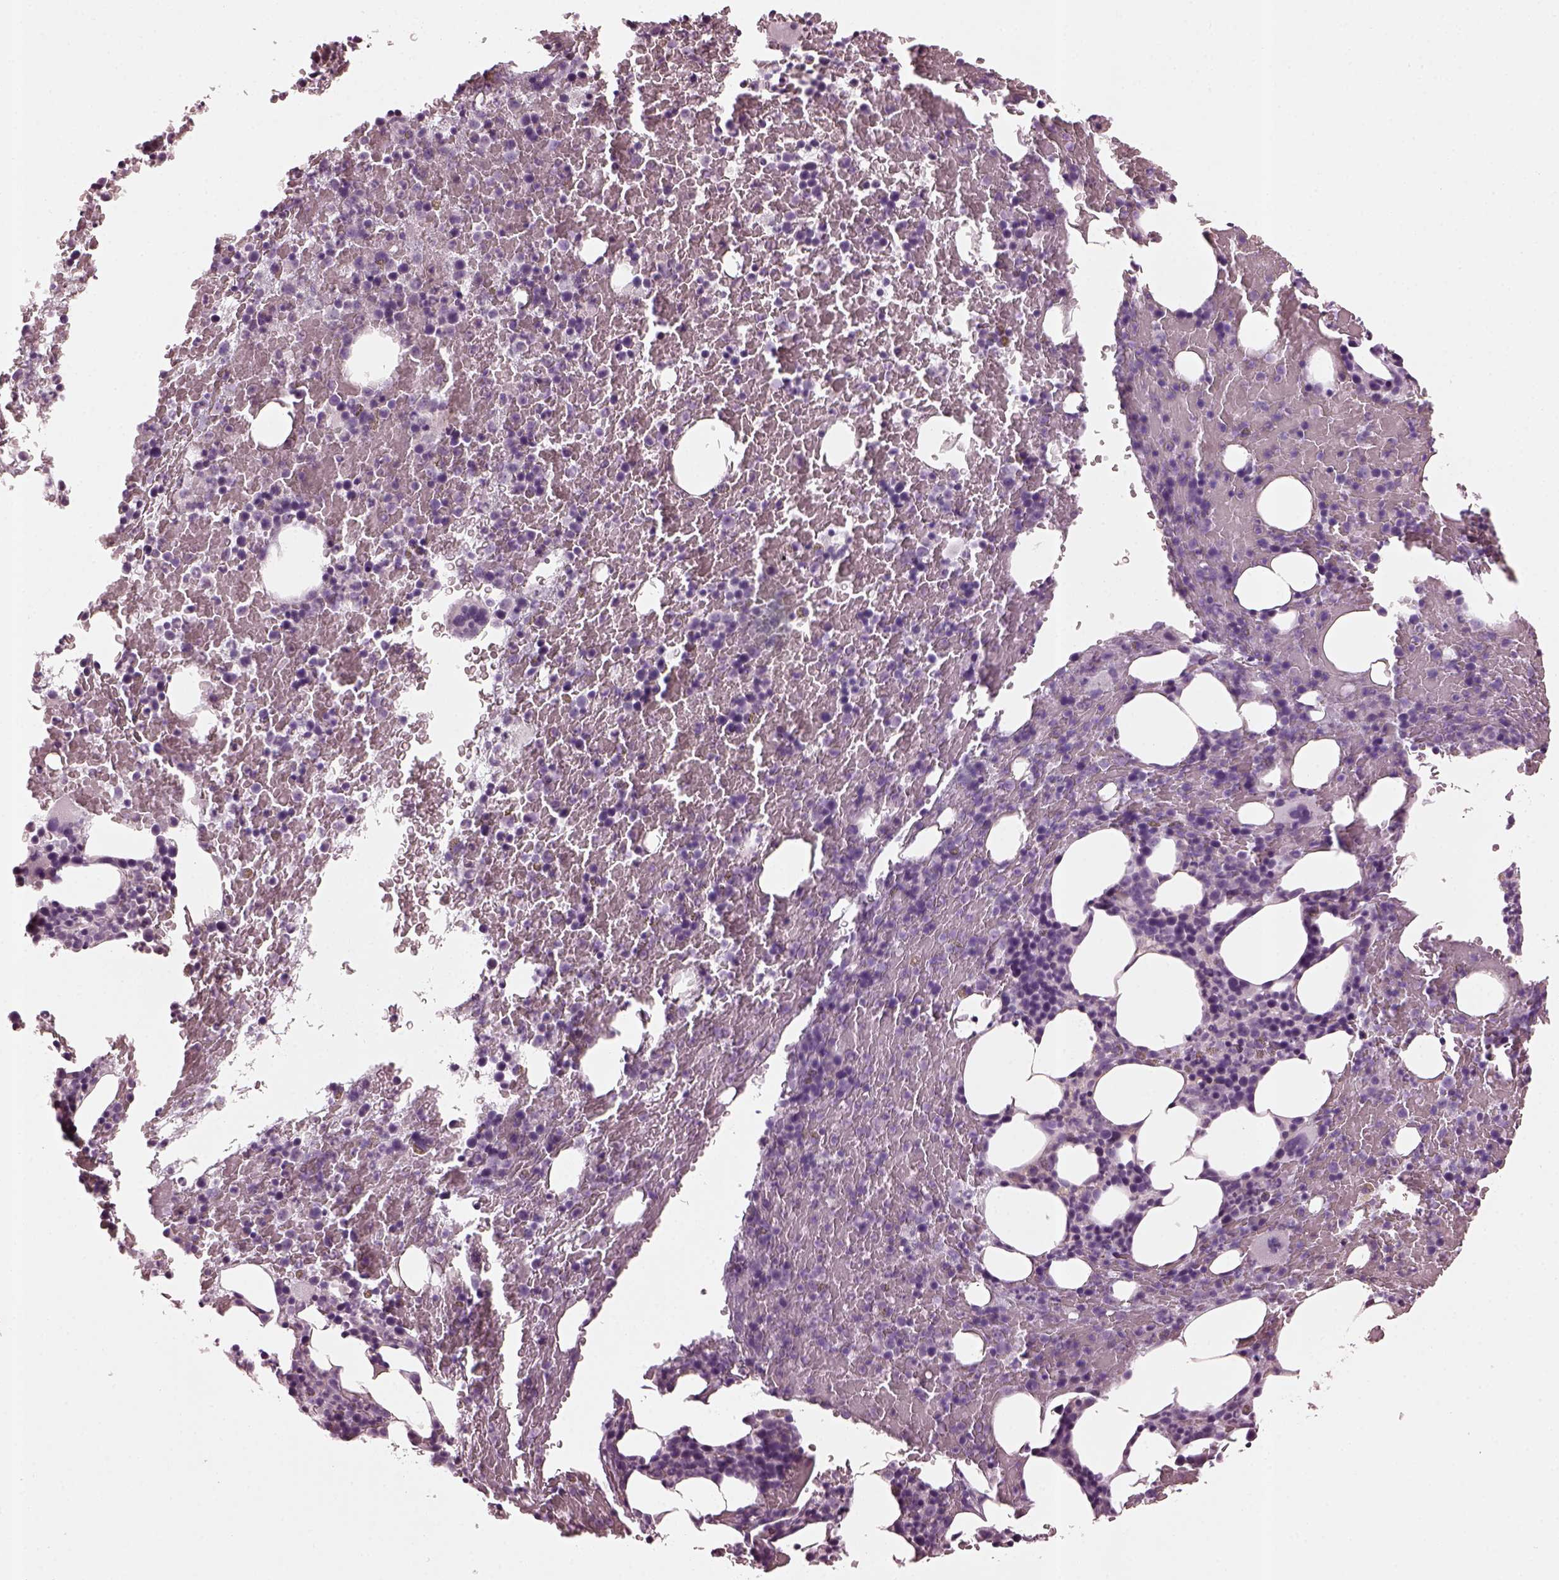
{"staining": {"intensity": "negative", "quantity": "none", "location": "none"}, "tissue": "bone marrow", "cell_type": "Hematopoietic cells", "image_type": "normal", "snomed": [{"axis": "morphology", "description": "Normal tissue, NOS"}, {"axis": "topography", "description": "Bone marrow"}], "caption": "Immunohistochemistry (IHC) histopathology image of benign bone marrow: human bone marrow stained with DAB displays no significant protein staining in hematopoietic cells.", "gene": "SLC6A17", "patient": {"sex": "male", "age": 72}}